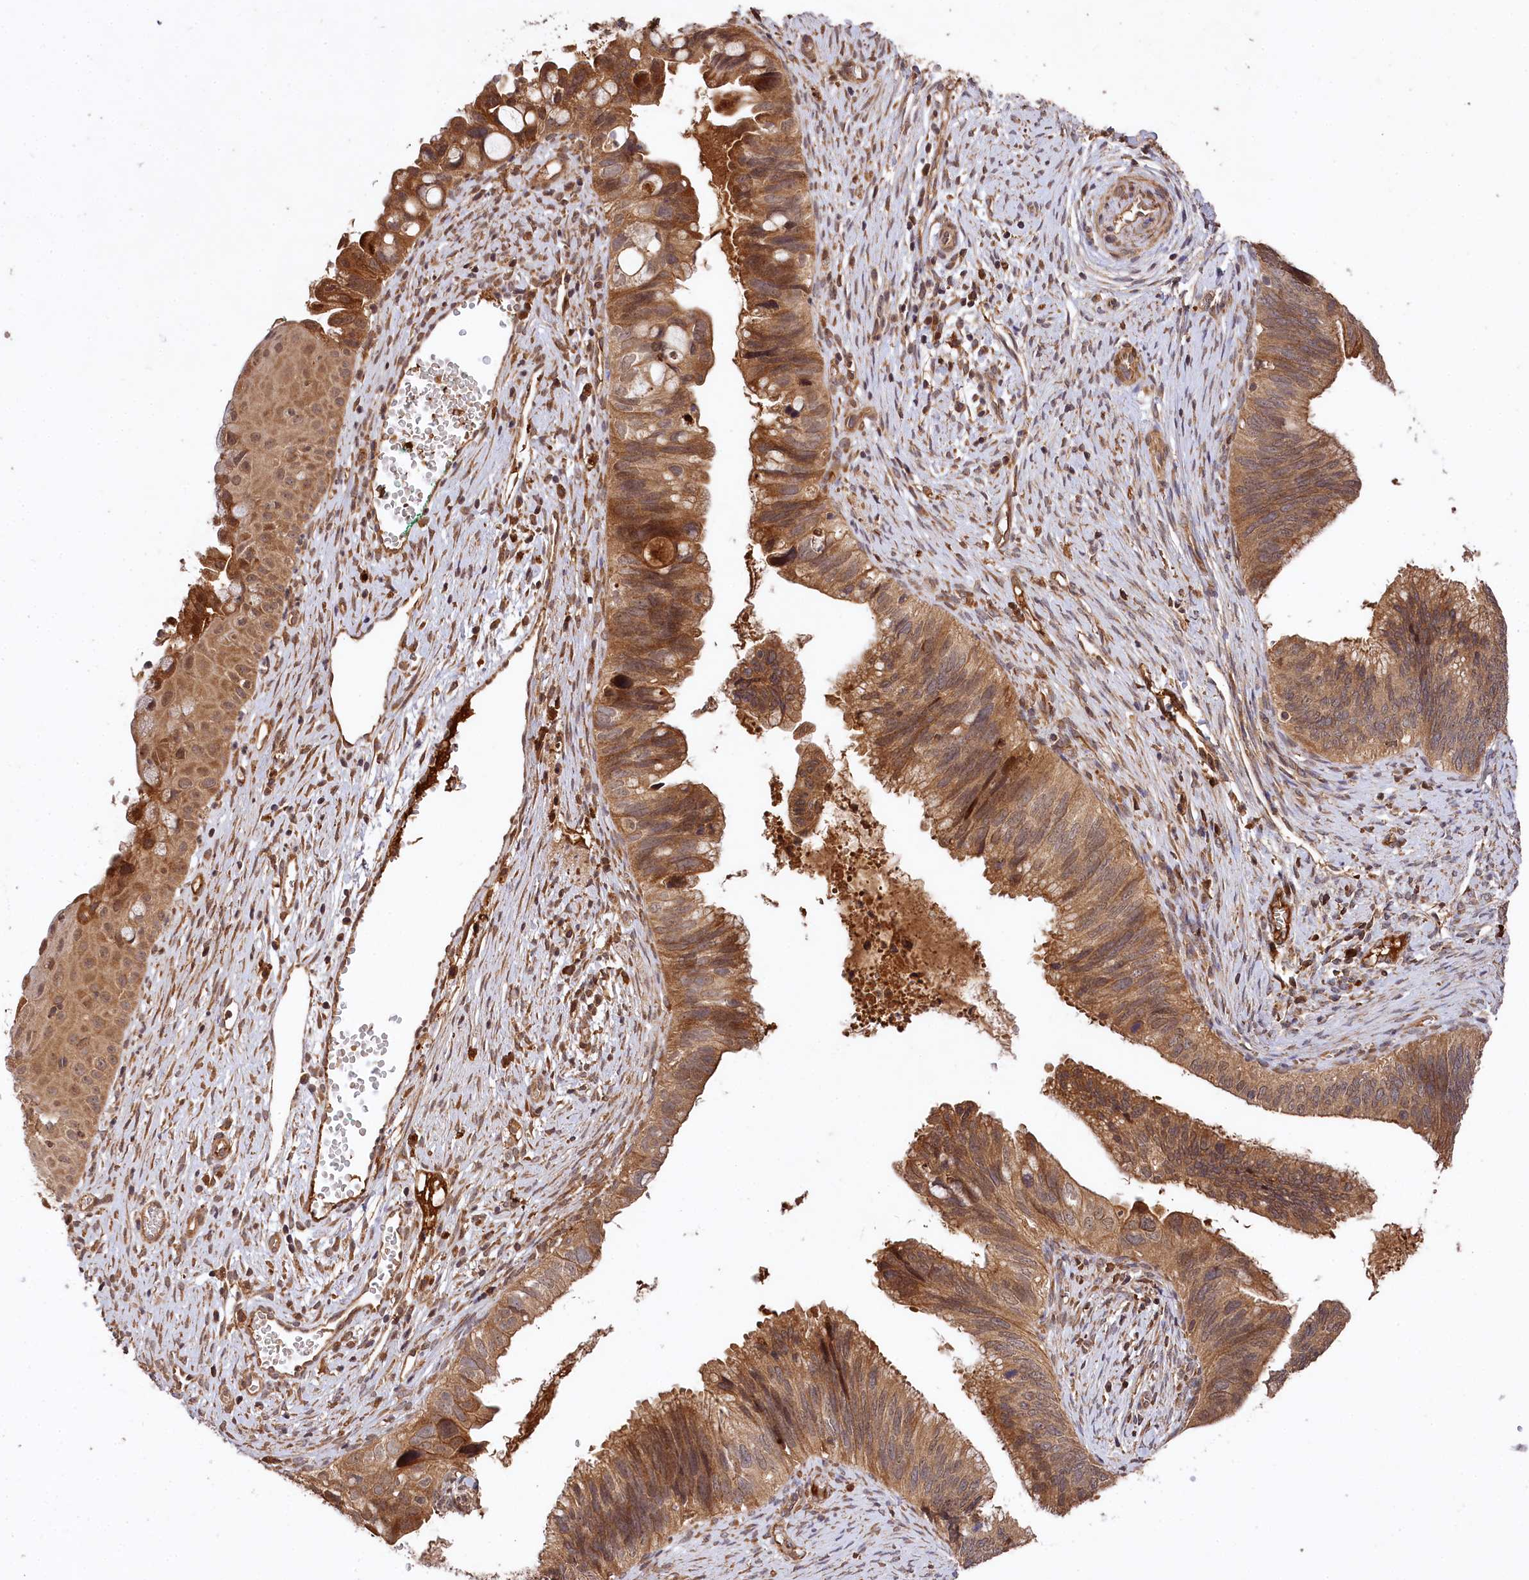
{"staining": {"intensity": "moderate", "quantity": ">75%", "location": "cytoplasmic/membranous"}, "tissue": "cervical cancer", "cell_type": "Tumor cells", "image_type": "cancer", "snomed": [{"axis": "morphology", "description": "Adenocarcinoma, NOS"}, {"axis": "topography", "description": "Cervix"}], "caption": "Brown immunohistochemical staining in cervical adenocarcinoma demonstrates moderate cytoplasmic/membranous expression in approximately >75% of tumor cells.", "gene": "MCF2L2", "patient": {"sex": "female", "age": 42}}